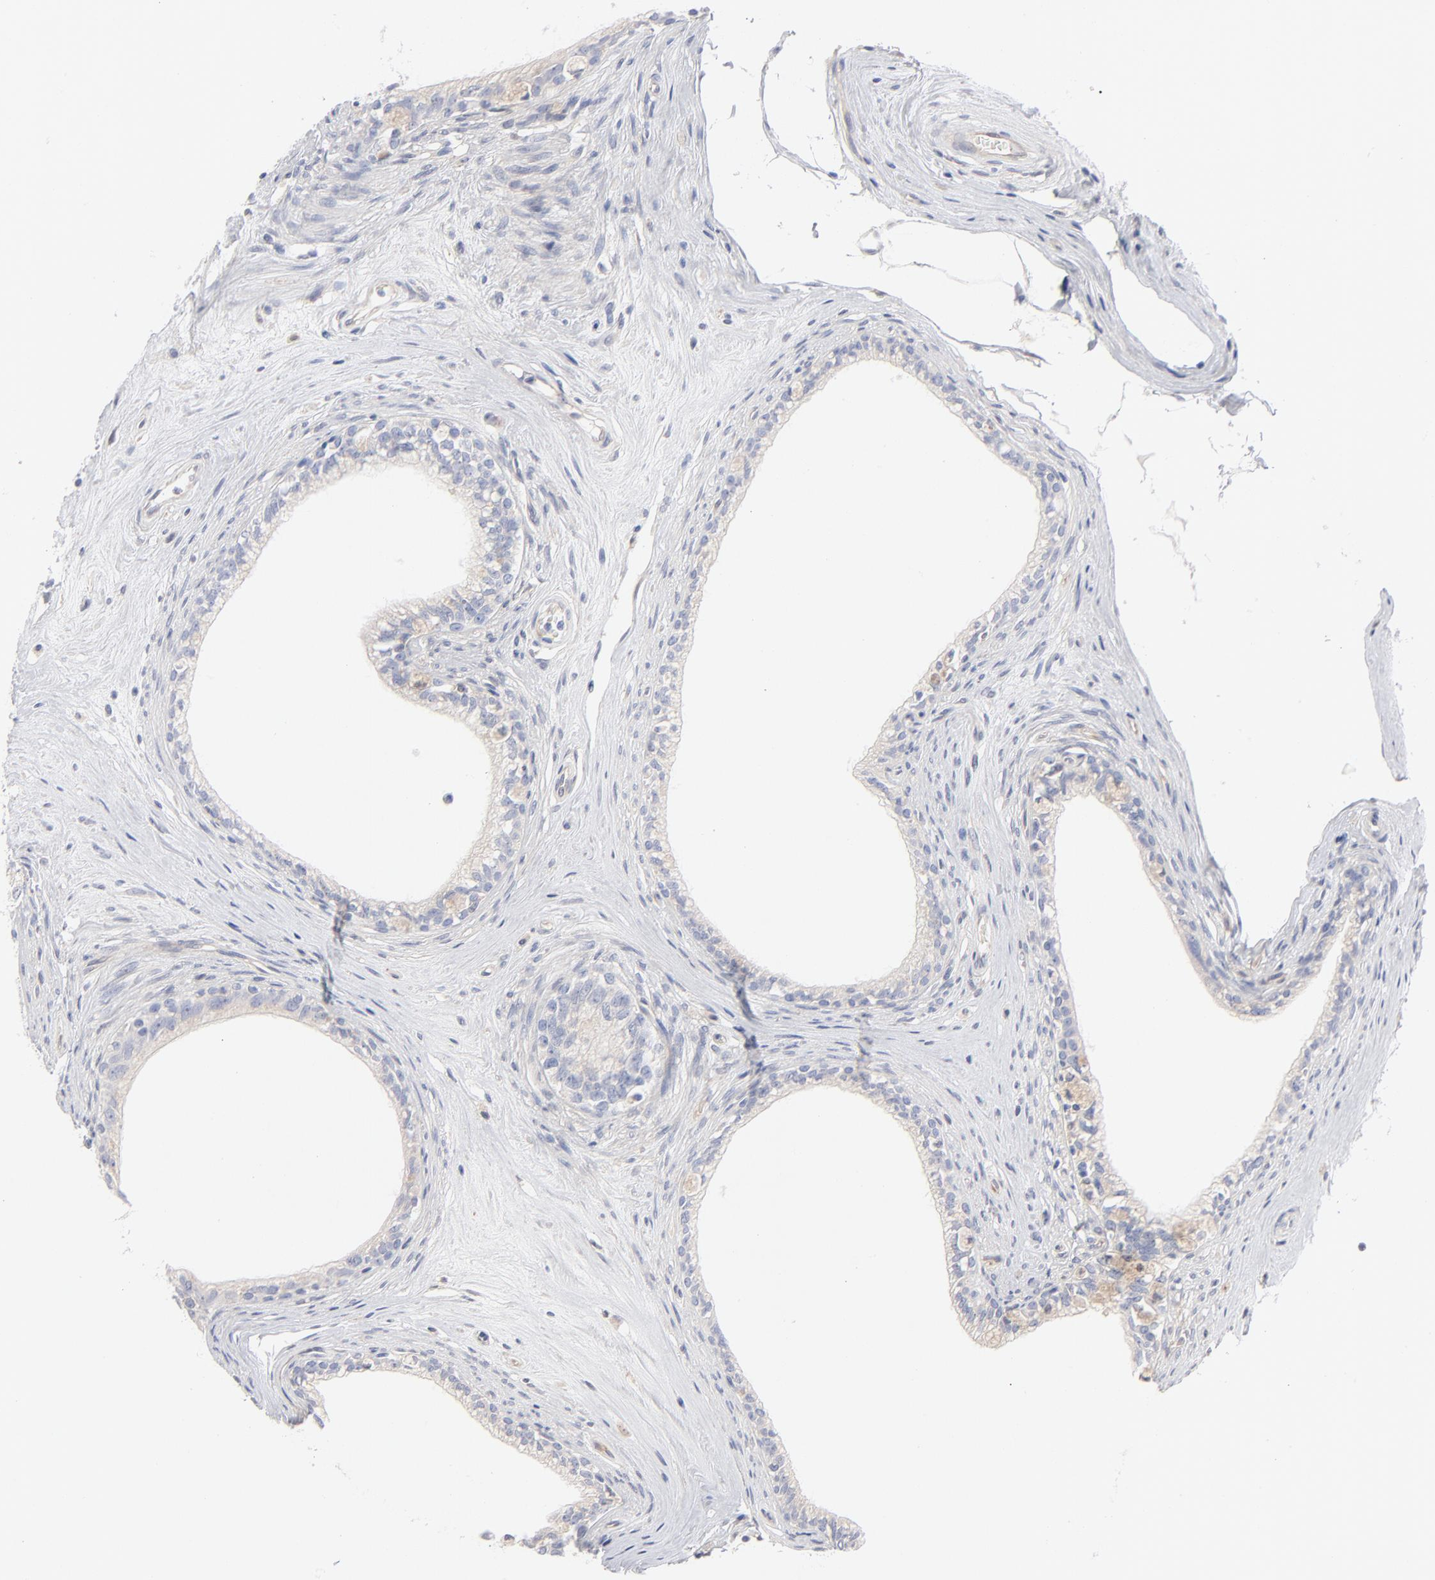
{"staining": {"intensity": "negative", "quantity": "none", "location": "none"}, "tissue": "epididymis", "cell_type": "Glandular cells", "image_type": "normal", "snomed": [{"axis": "morphology", "description": "Normal tissue, NOS"}, {"axis": "morphology", "description": "Inflammation, NOS"}, {"axis": "topography", "description": "Epididymis"}], "caption": "Immunohistochemistry (IHC) micrograph of unremarkable human epididymis stained for a protein (brown), which exhibits no staining in glandular cells.", "gene": "ARRB1", "patient": {"sex": "male", "age": 84}}